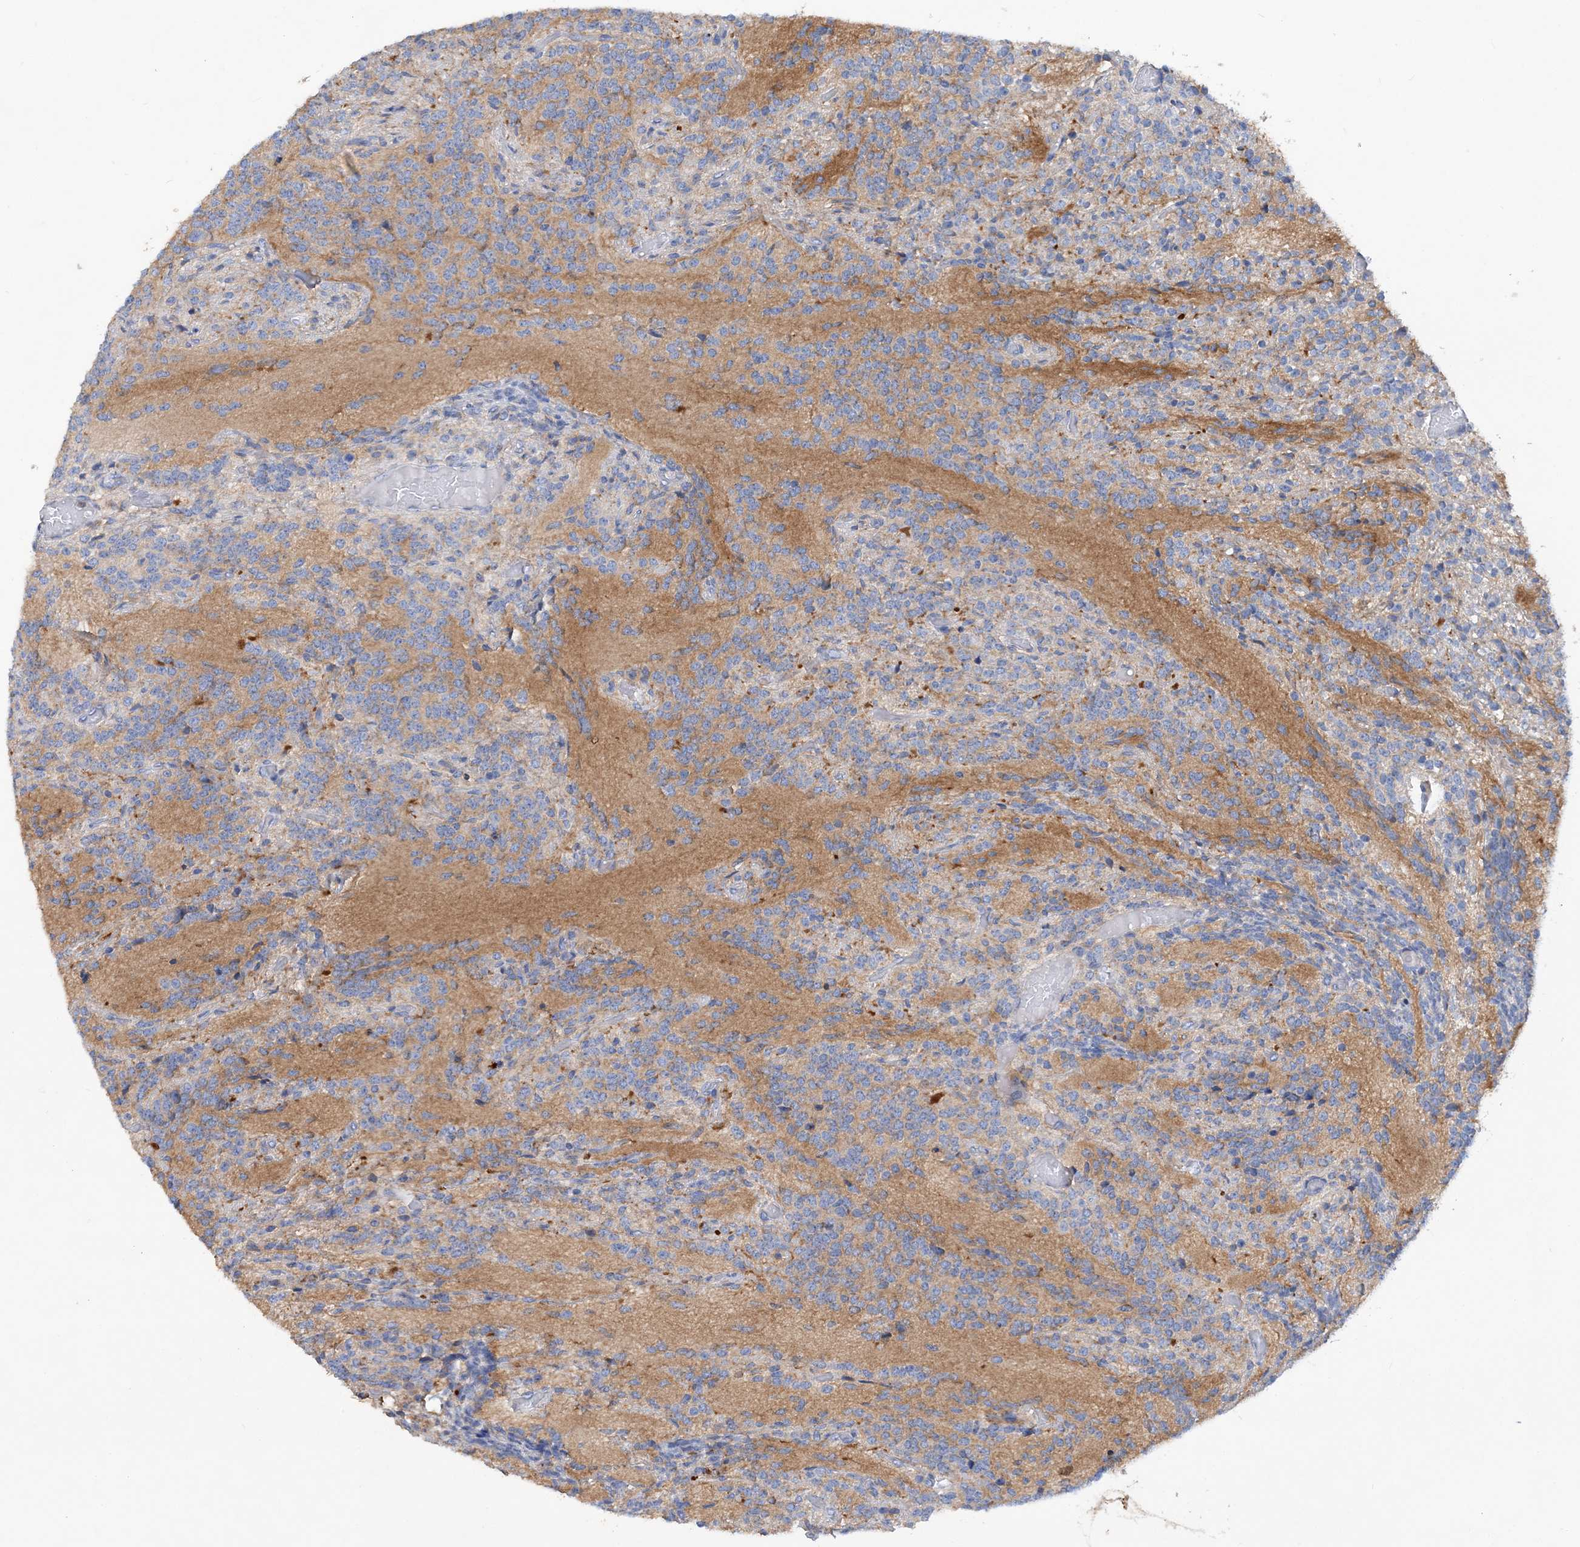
{"staining": {"intensity": "weak", "quantity": "25%-75%", "location": "cytoplasmic/membranous"}, "tissue": "glioma", "cell_type": "Tumor cells", "image_type": "cancer", "snomed": [{"axis": "morphology", "description": "Glioma, malignant, Low grade"}, {"axis": "topography", "description": "Brain"}], "caption": "Human low-grade glioma (malignant) stained for a protein (brown) displays weak cytoplasmic/membranous positive staining in approximately 25%-75% of tumor cells.", "gene": "GRINA", "patient": {"sex": "female", "age": 1}}